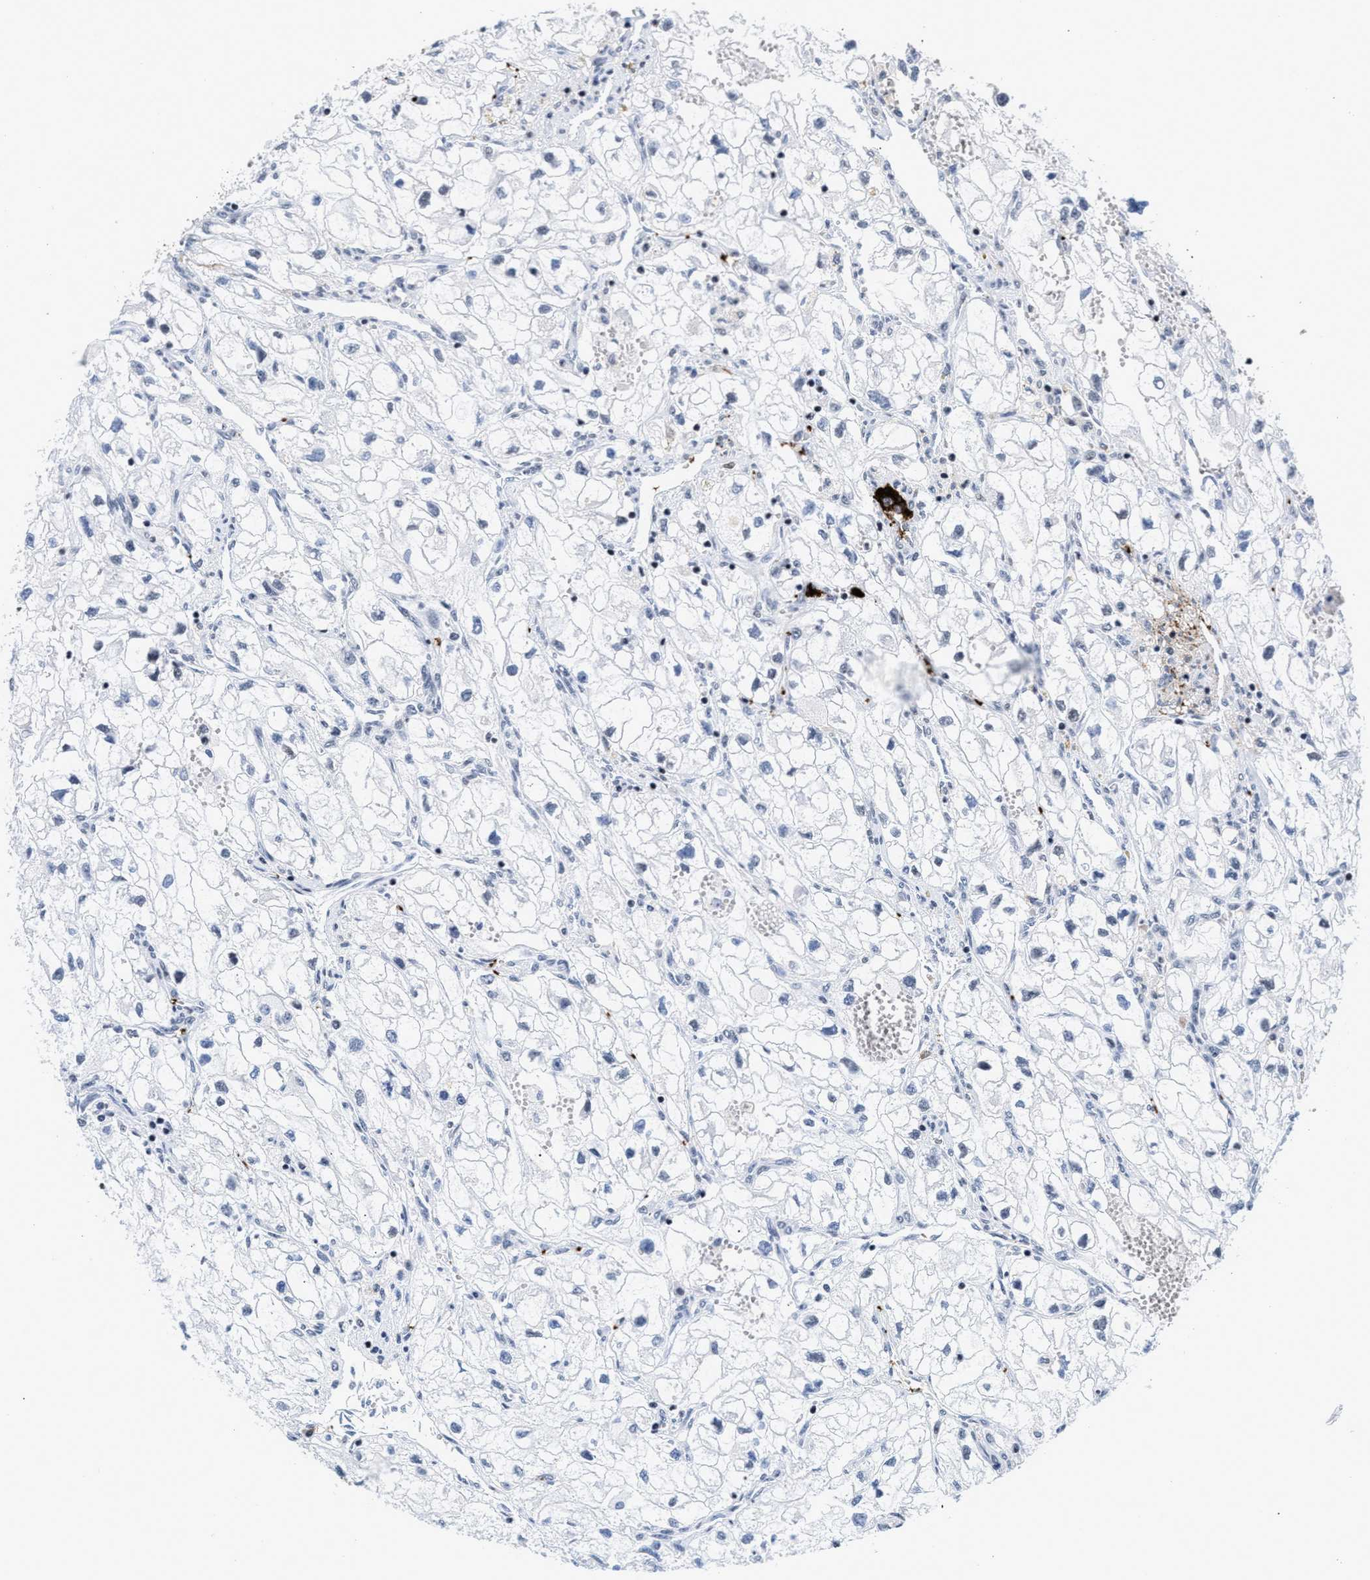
{"staining": {"intensity": "negative", "quantity": "none", "location": "none"}, "tissue": "renal cancer", "cell_type": "Tumor cells", "image_type": "cancer", "snomed": [{"axis": "morphology", "description": "Adenocarcinoma, NOS"}, {"axis": "topography", "description": "Kidney"}], "caption": "This histopathology image is of adenocarcinoma (renal) stained with immunohistochemistry (IHC) to label a protein in brown with the nuclei are counter-stained blue. There is no expression in tumor cells.", "gene": "RAD21", "patient": {"sex": "female", "age": 70}}